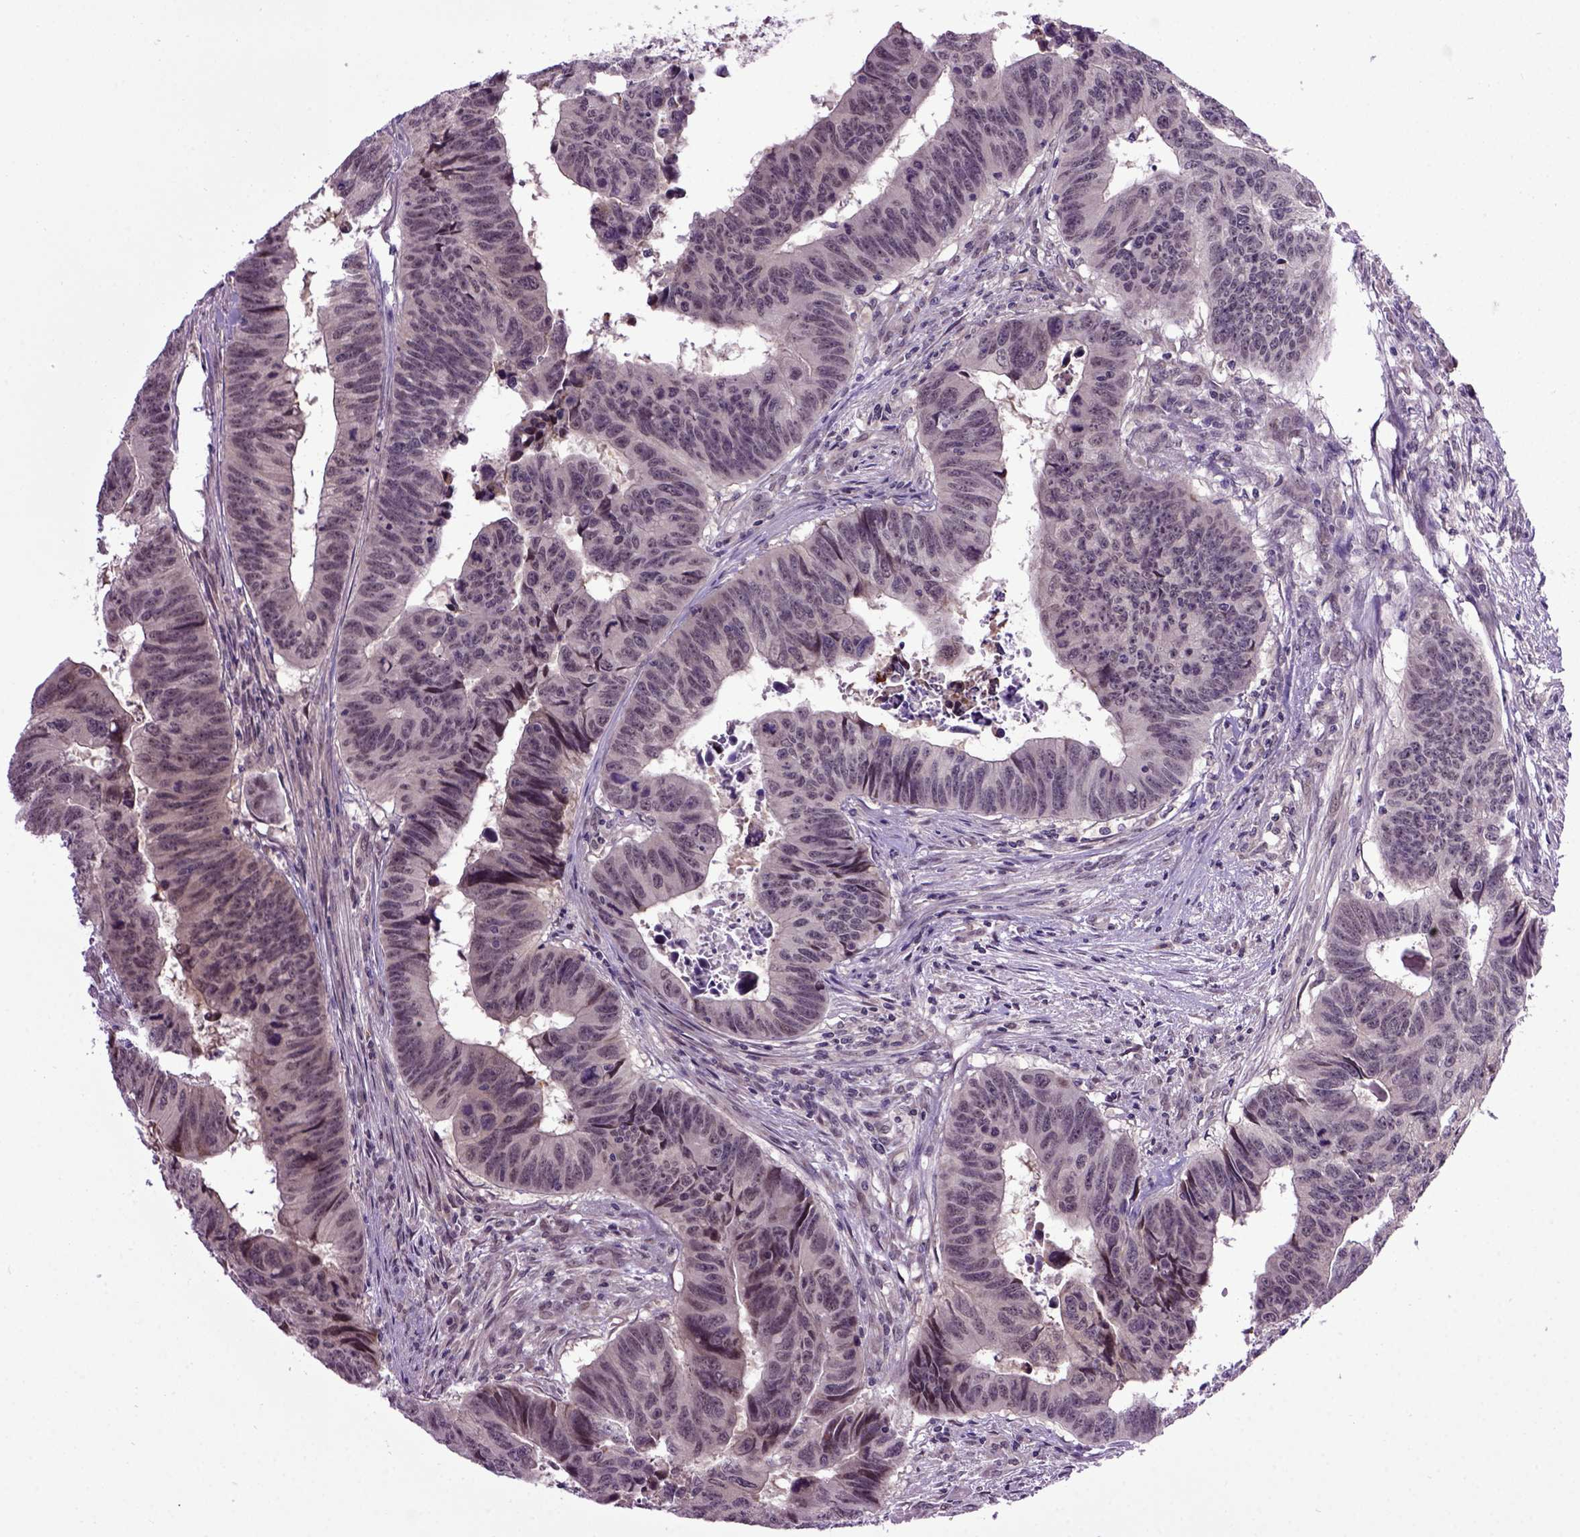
{"staining": {"intensity": "negative", "quantity": "none", "location": "none"}, "tissue": "colorectal cancer", "cell_type": "Tumor cells", "image_type": "cancer", "snomed": [{"axis": "morphology", "description": "Adenocarcinoma, NOS"}, {"axis": "topography", "description": "Rectum"}], "caption": "The immunohistochemistry (IHC) photomicrograph has no significant staining in tumor cells of colorectal adenocarcinoma tissue. The staining is performed using DAB (3,3'-diaminobenzidine) brown chromogen with nuclei counter-stained in using hematoxylin.", "gene": "RAB43", "patient": {"sex": "female", "age": 85}}